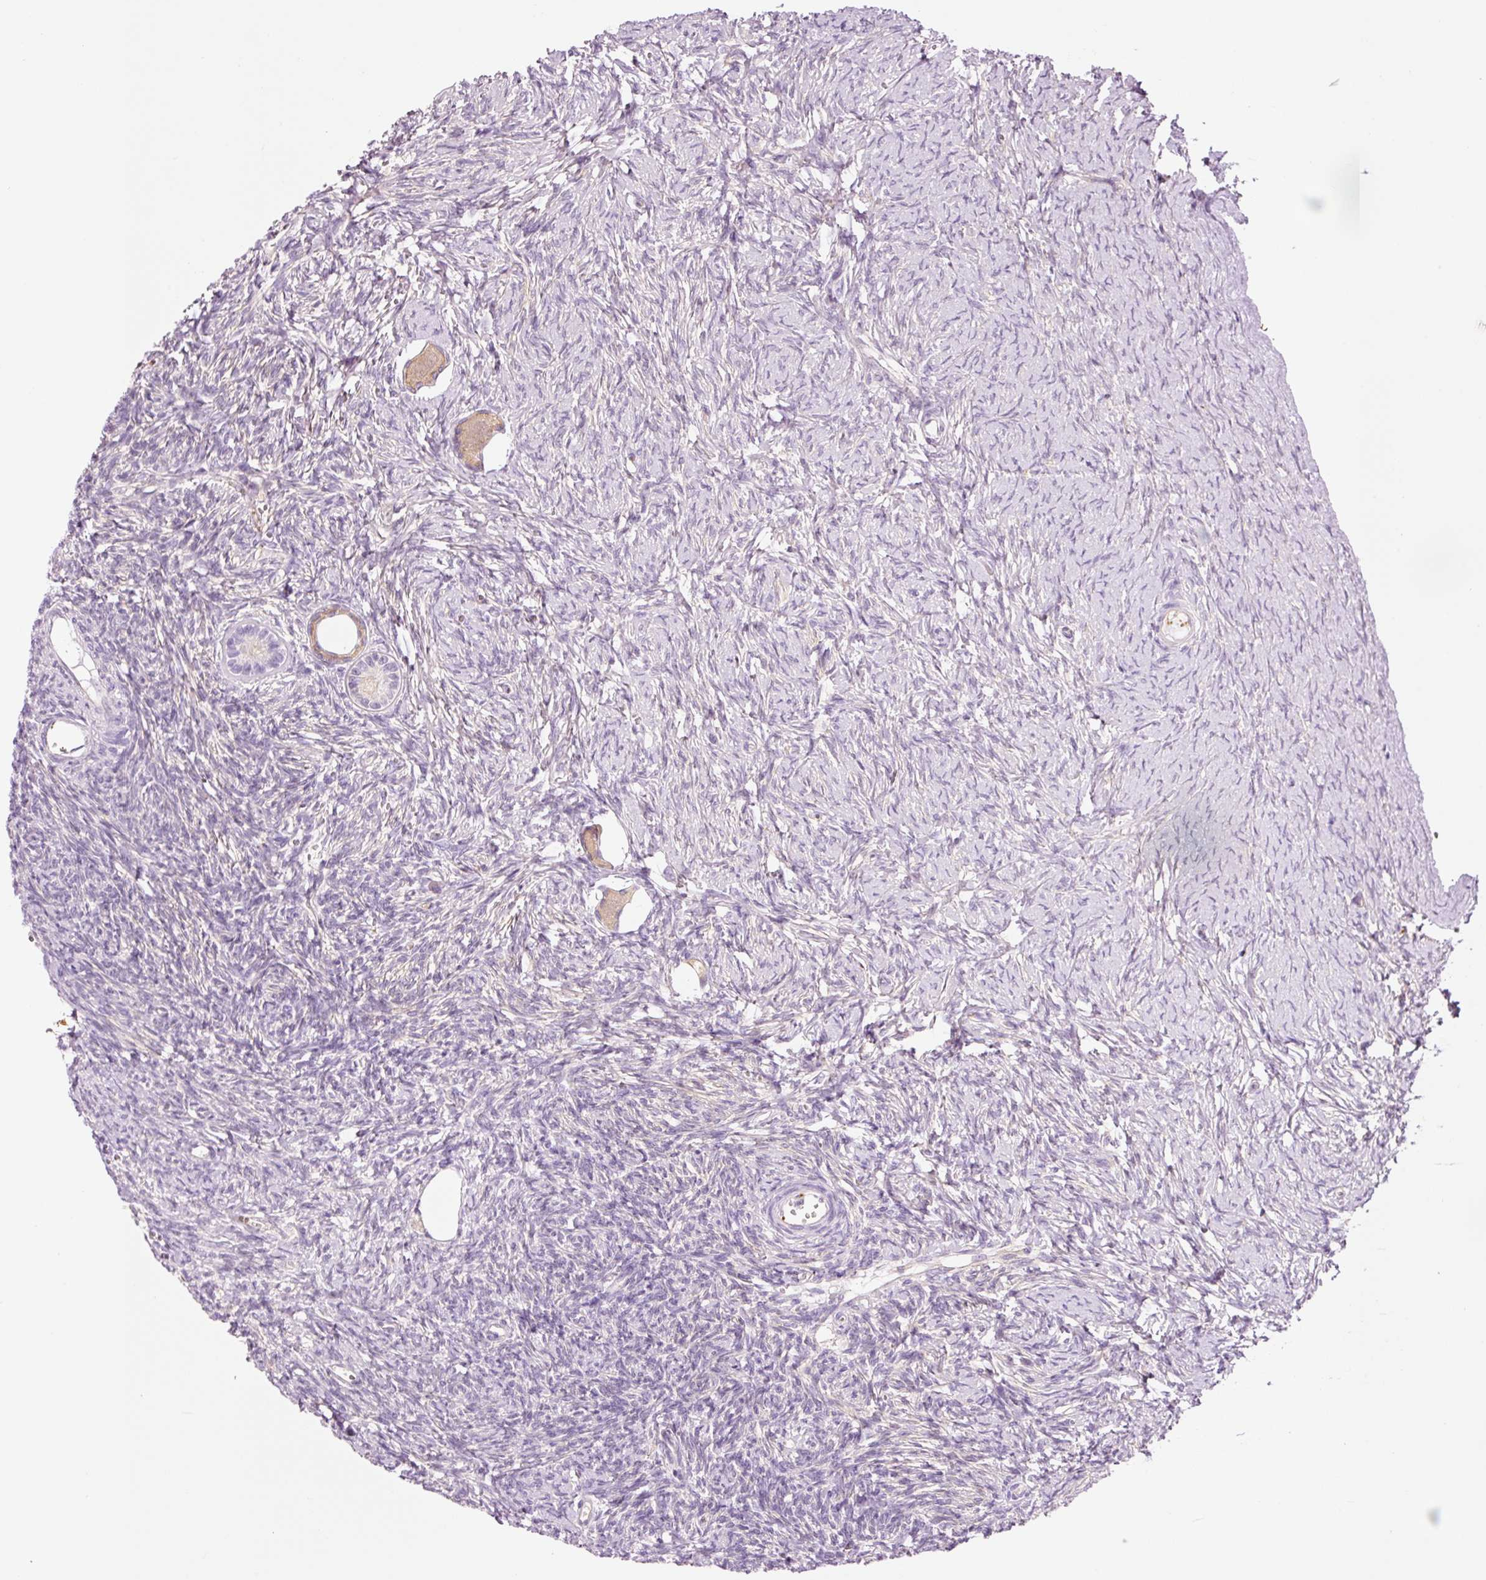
{"staining": {"intensity": "weak", "quantity": ">75%", "location": "cytoplasmic/membranous"}, "tissue": "ovary", "cell_type": "Follicle cells", "image_type": "normal", "snomed": [{"axis": "morphology", "description": "Normal tissue, NOS"}, {"axis": "topography", "description": "Ovary"}], "caption": "Immunohistochemistry (IHC) histopathology image of normal ovary: human ovary stained using immunohistochemistry (IHC) shows low levels of weak protein expression localized specifically in the cytoplasmic/membranous of follicle cells, appearing as a cytoplasmic/membranous brown color.", "gene": "HSPA4L", "patient": {"sex": "female", "age": 39}}